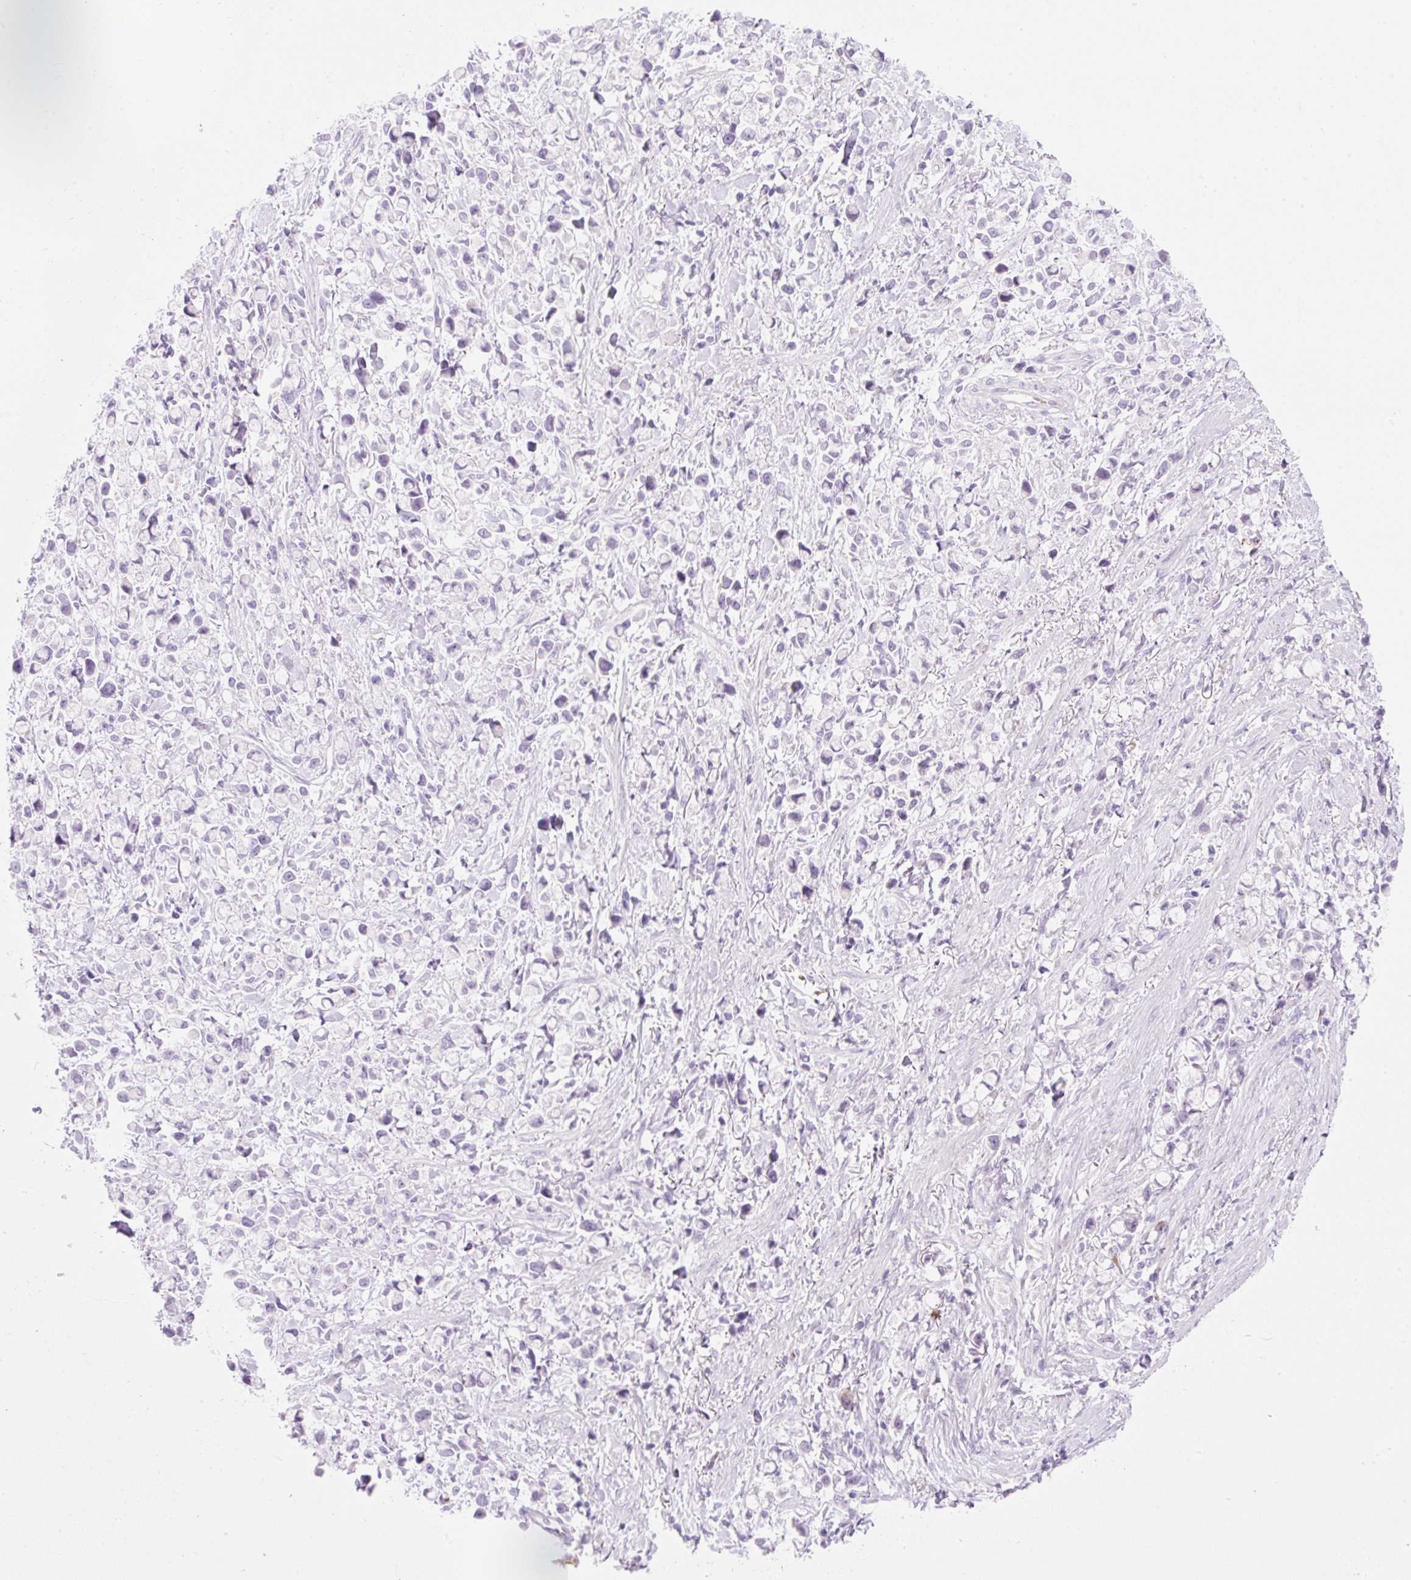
{"staining": {"intensity": "negative", "quantity": "none", "location": "none"}, "tissue": "stomach cancer", "cell_type": "Tumor cells", "image_type": "cancer", "snomed": [{"axis": "morphology", "description": "Adenocarcinoma, NOS"}, {"axis": "topography", "description": "Stomach"}], "caption": "Immunohistochemical staining of human stomach adenocarcinoma demonstrates no significant staining in tumor cells.", "gene": "ZNF121", "patient": {"sex": "female", "age": 81}}